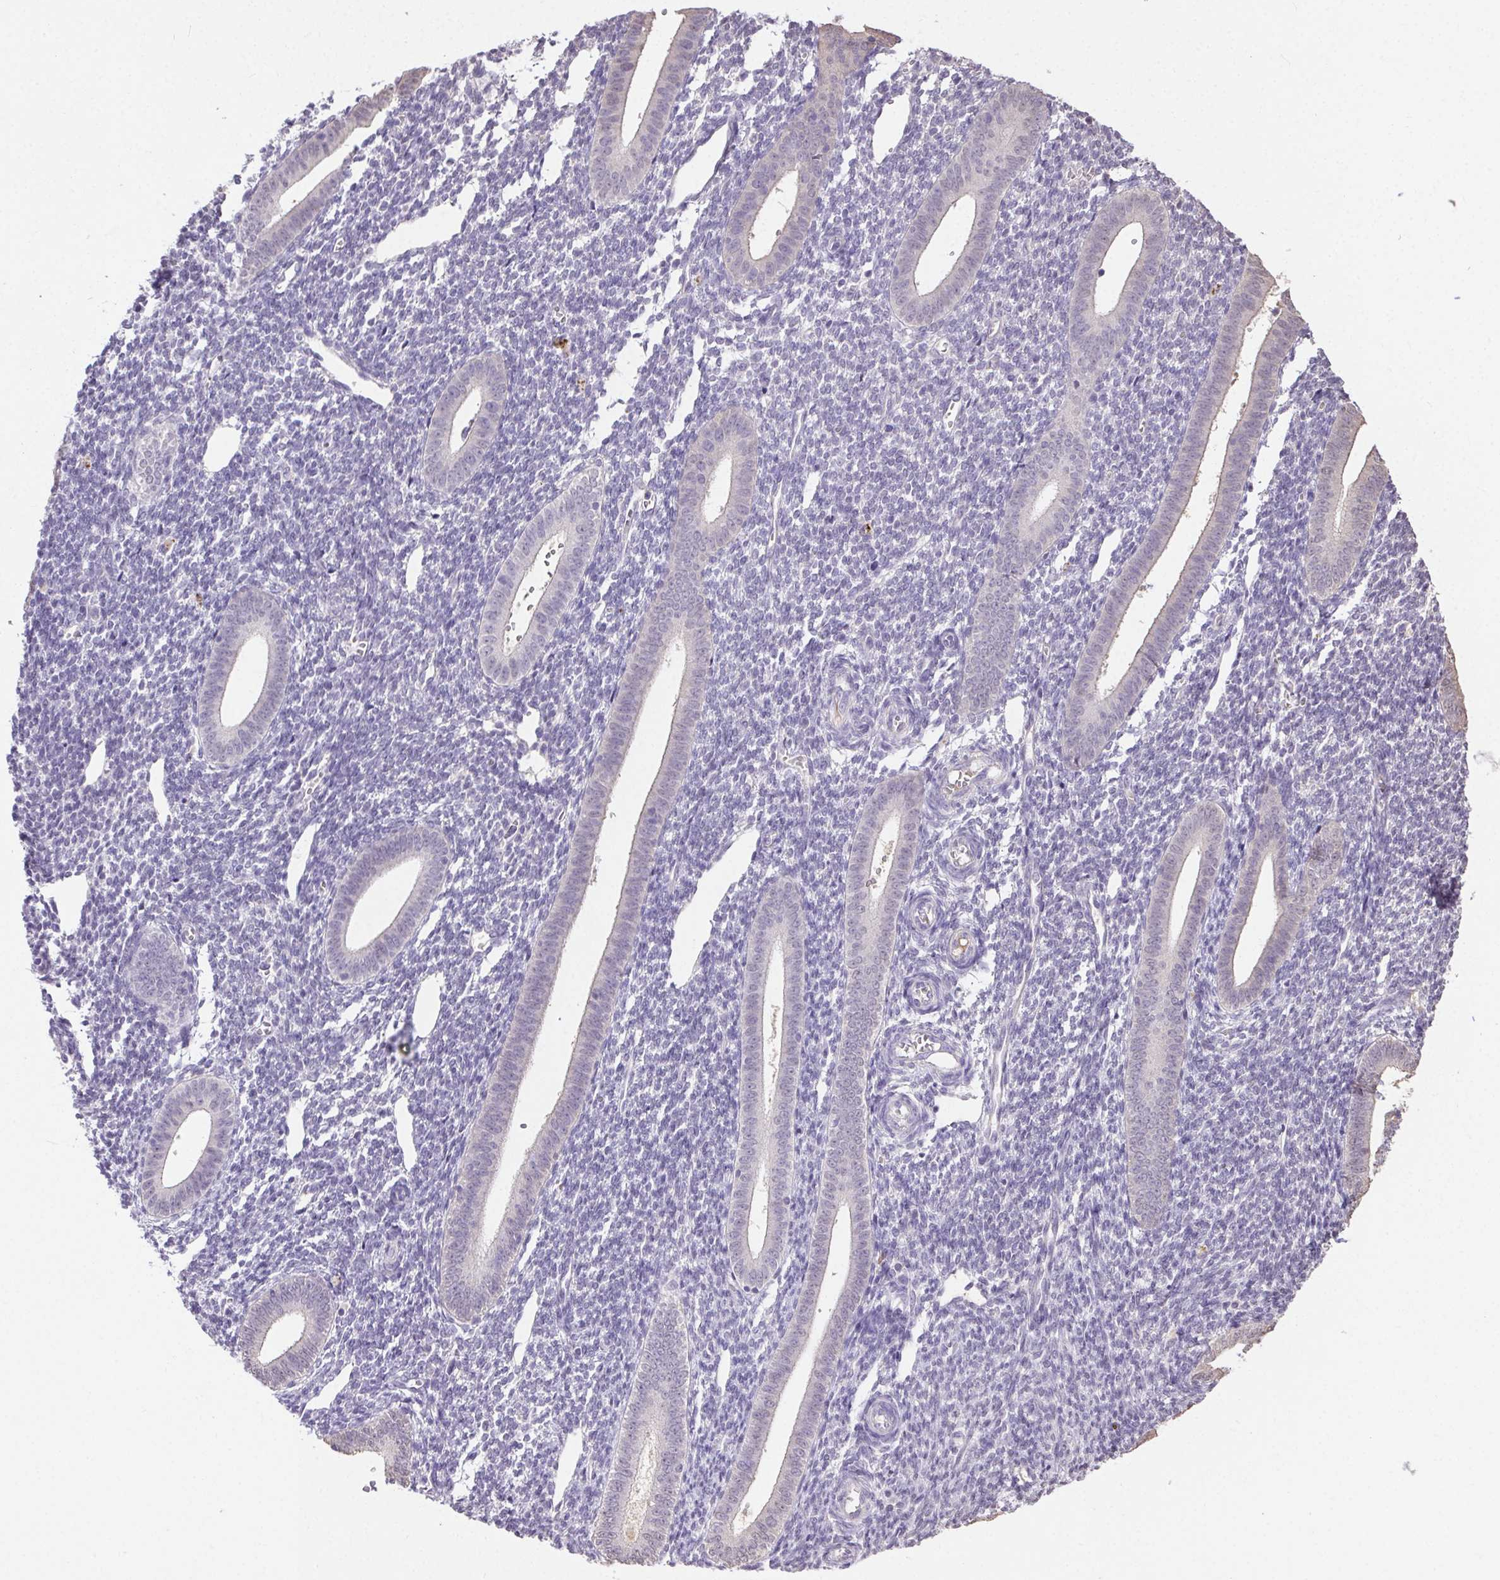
{"staining": {"intensity": "negative", "quantity": "none", "location": "none"}, "tissue": "endometrium", "cell_type": "Cells in endometrial stroma", "image_type": "normal", "snomed": [{"axis": "morphology", "description": "Normal tissue, NOS"}, {"axis": "topography", "description": "Endometrium"}], "caption": "Human endometrium stained for a protein using immunohistochemistry (IHC) displays no staining in cells in endometrial stroma.", "gene": "SYCE2", "patient": {"sex": "female", "age": 25}}